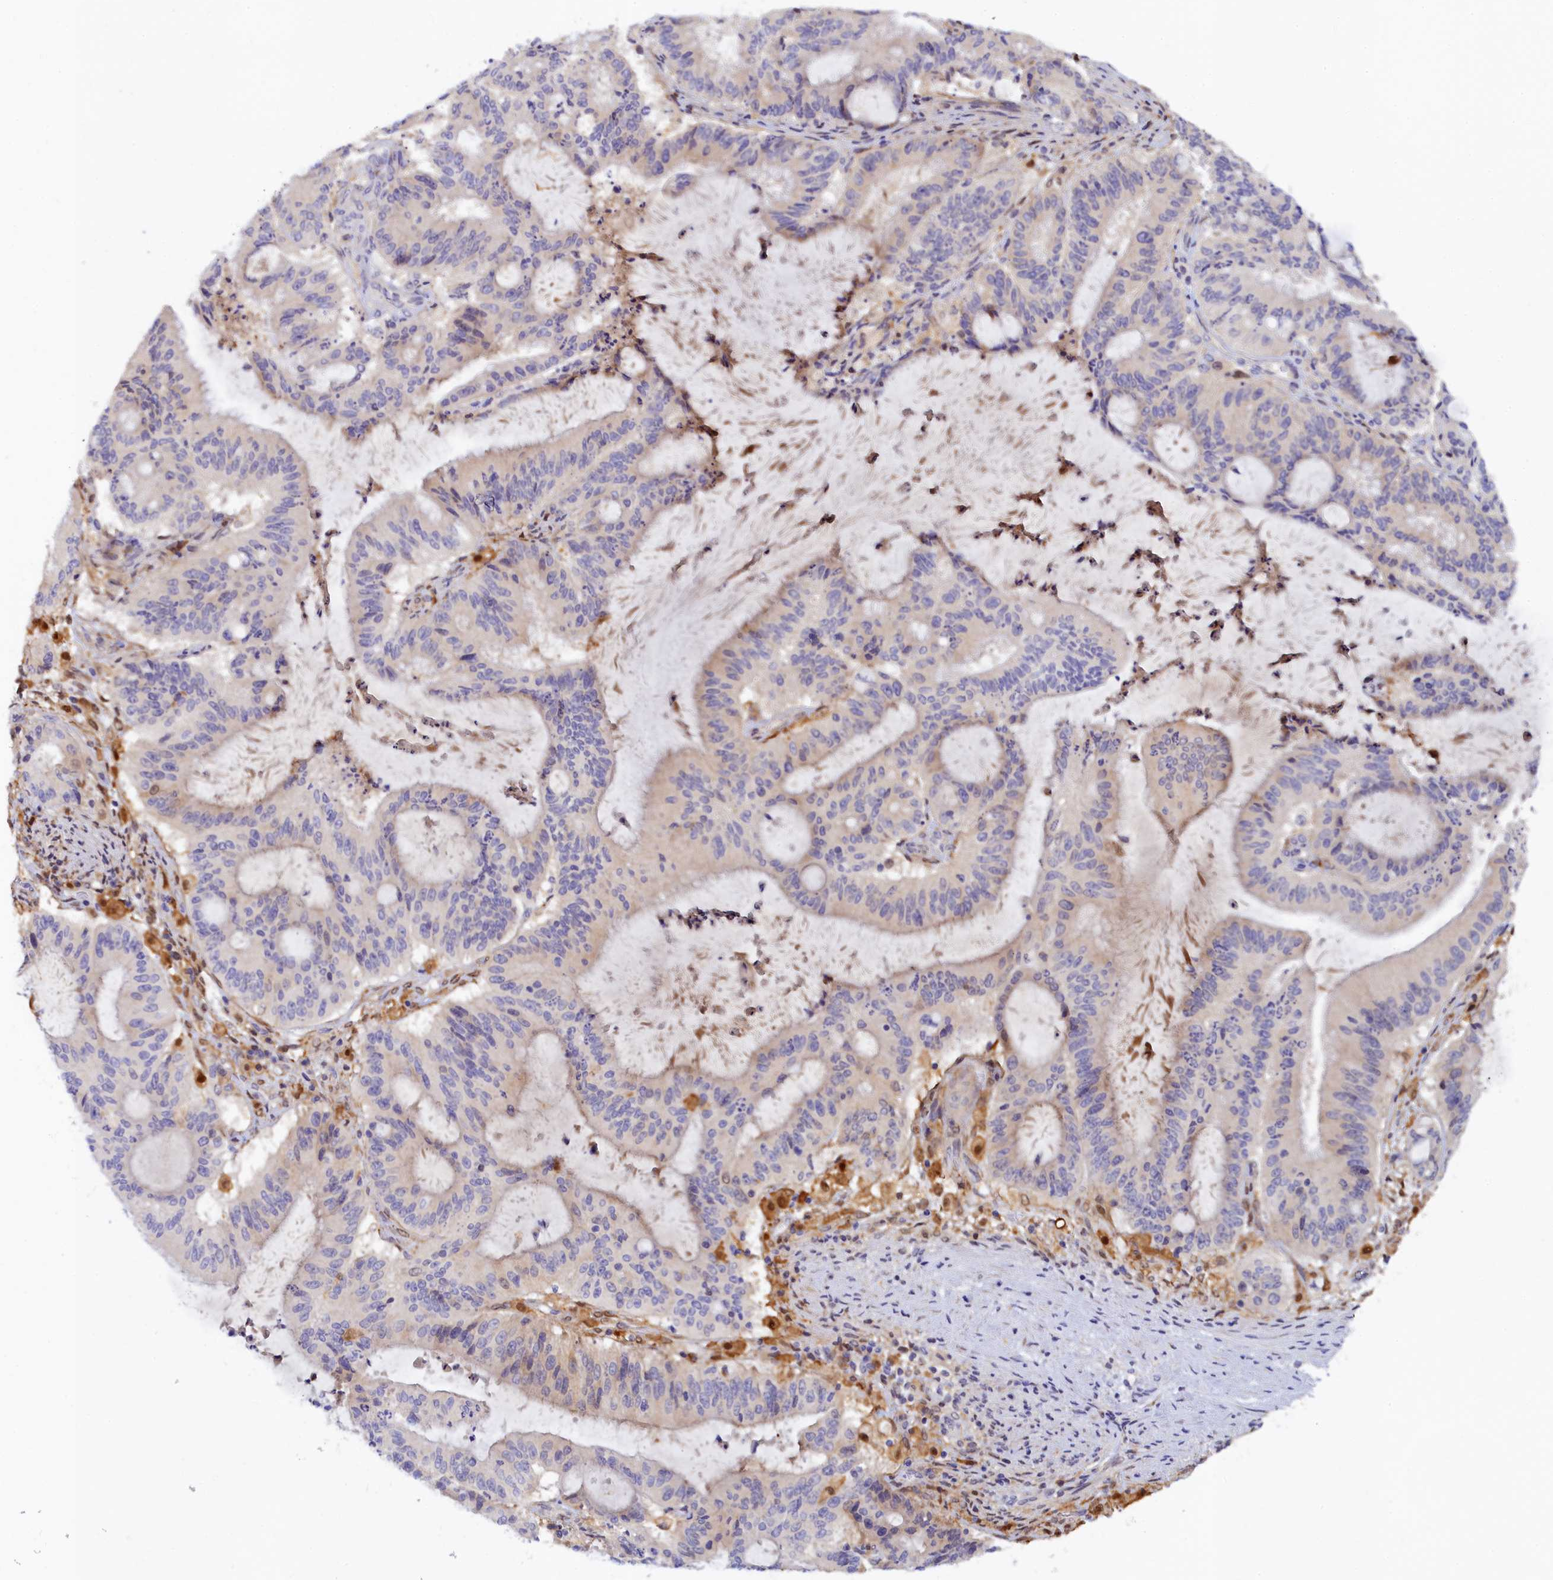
{"staining": {"intensity": "negative", "quantity": "none", "location": "none"}, "tissue": "liver cancer", "cell_type": "Tumor cells", "image_type": "cancer", "snomed": [{"axis": "morphology", "description": "Normal tissue, NOS"}, {"axis": "morphology", "description": "Cholangiocarcinoma"}, {"axis": "topography", "description": "Liver"}, {"axis": "topography", "description": "Peripheral nerve tissue"}], "caption": "There is no significant staining in tumor cells of liver cancer. (DAB IHC visualized using brightfield microscopy, high magnification).", "gene": "SPATA5L1", "patient": {"sex": "female", "age": 73}}